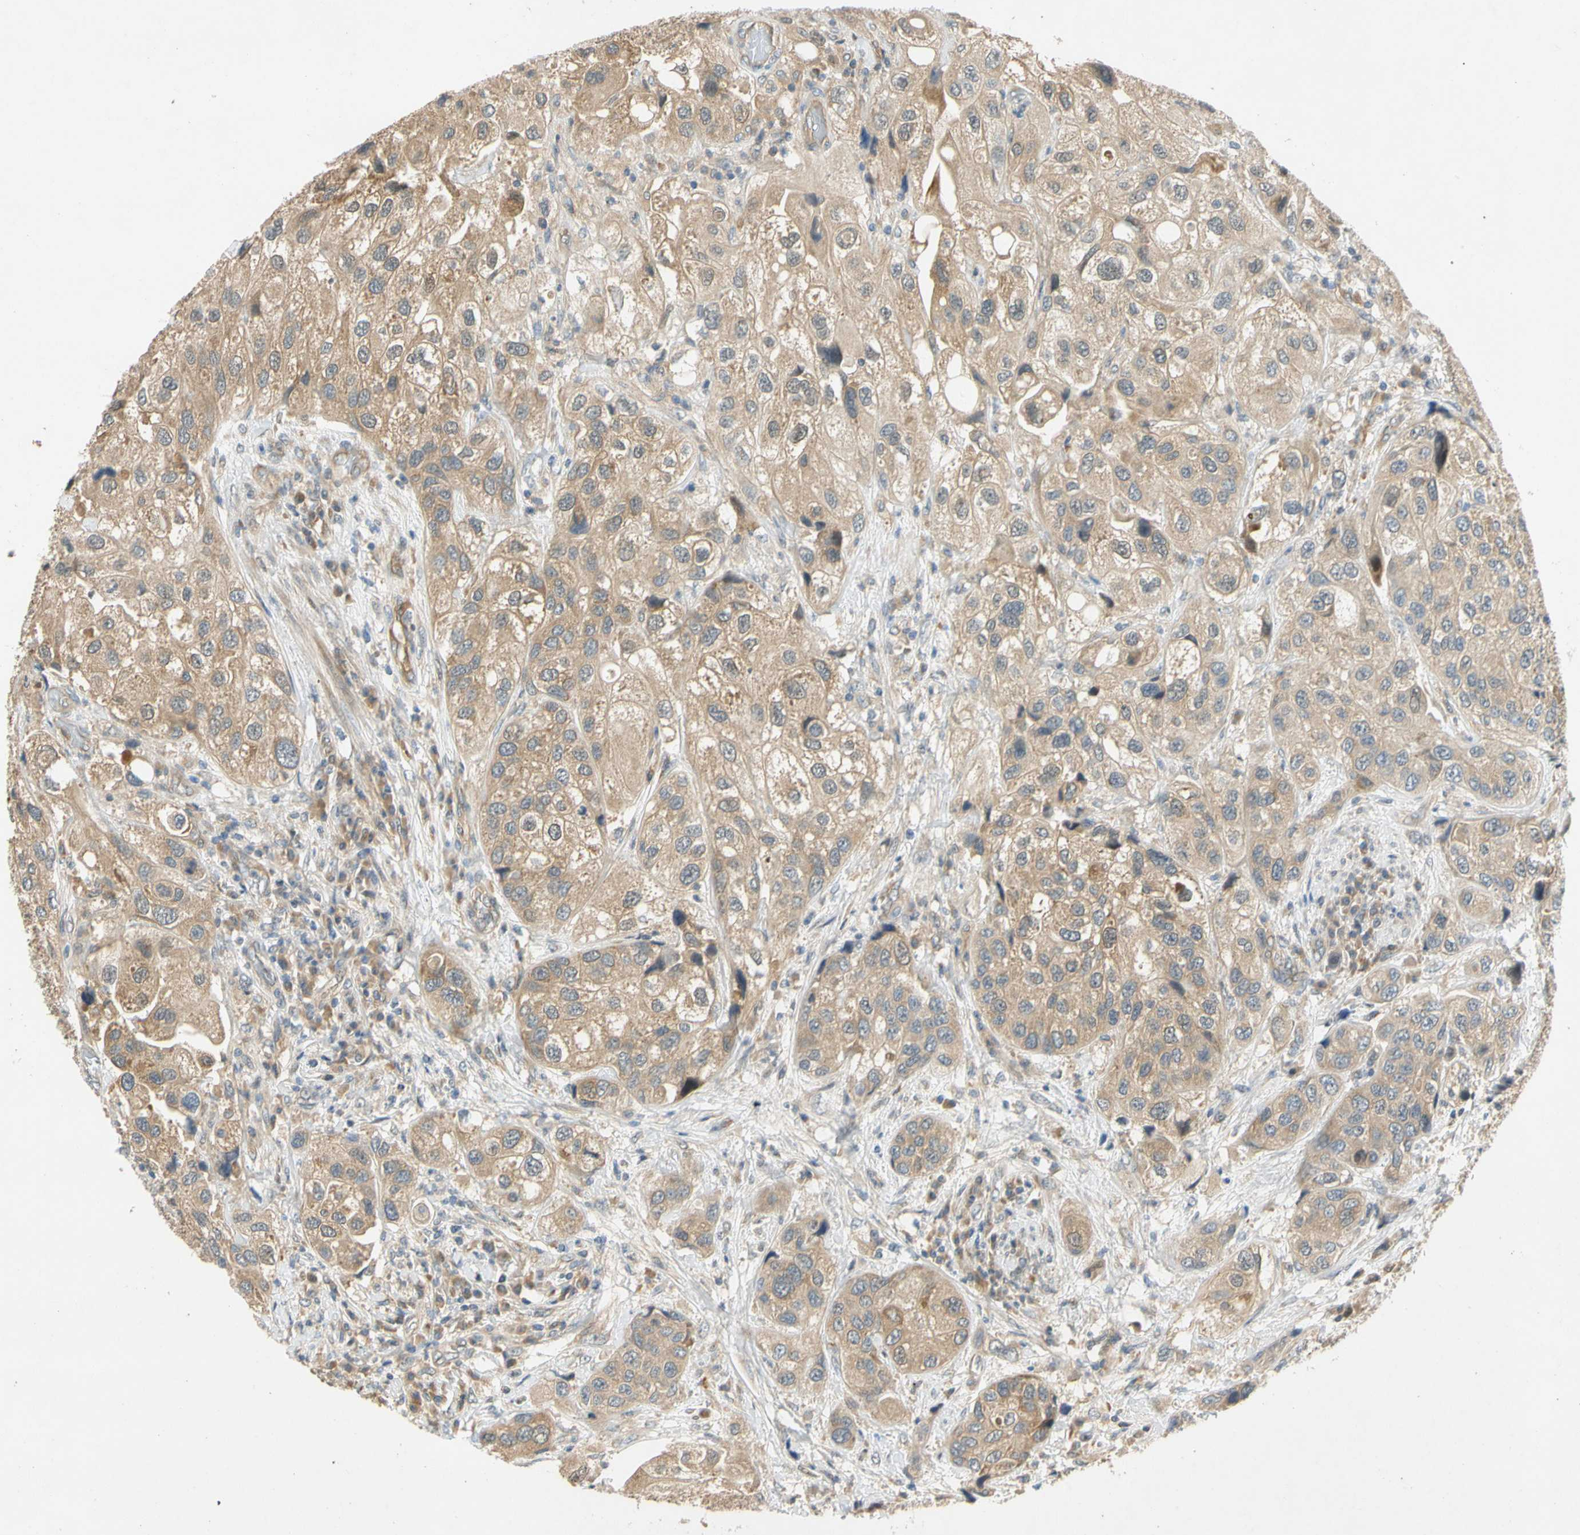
{"staining": {"intensity": "weak", "quantity": ">75%", "location": "cytoplasmic/membranous"}, "tissue": "urothelial cancer", "cell_type": "Tumor cells", "image_type": "cancer", "snomed": [{"axis": "morphology", "description": "Urothelial carcinoma, High grade"}, {"axis": "topography", "description": "Urinary bladder"}], "caption": "Urothelial cancer was stained to show a protein in brown. There is low levels of weak cytoplasmic/membranous expression in about >75% of tumor cells.", "gene": "GATD1", "patient": {"sex": "female", "age": 64}}